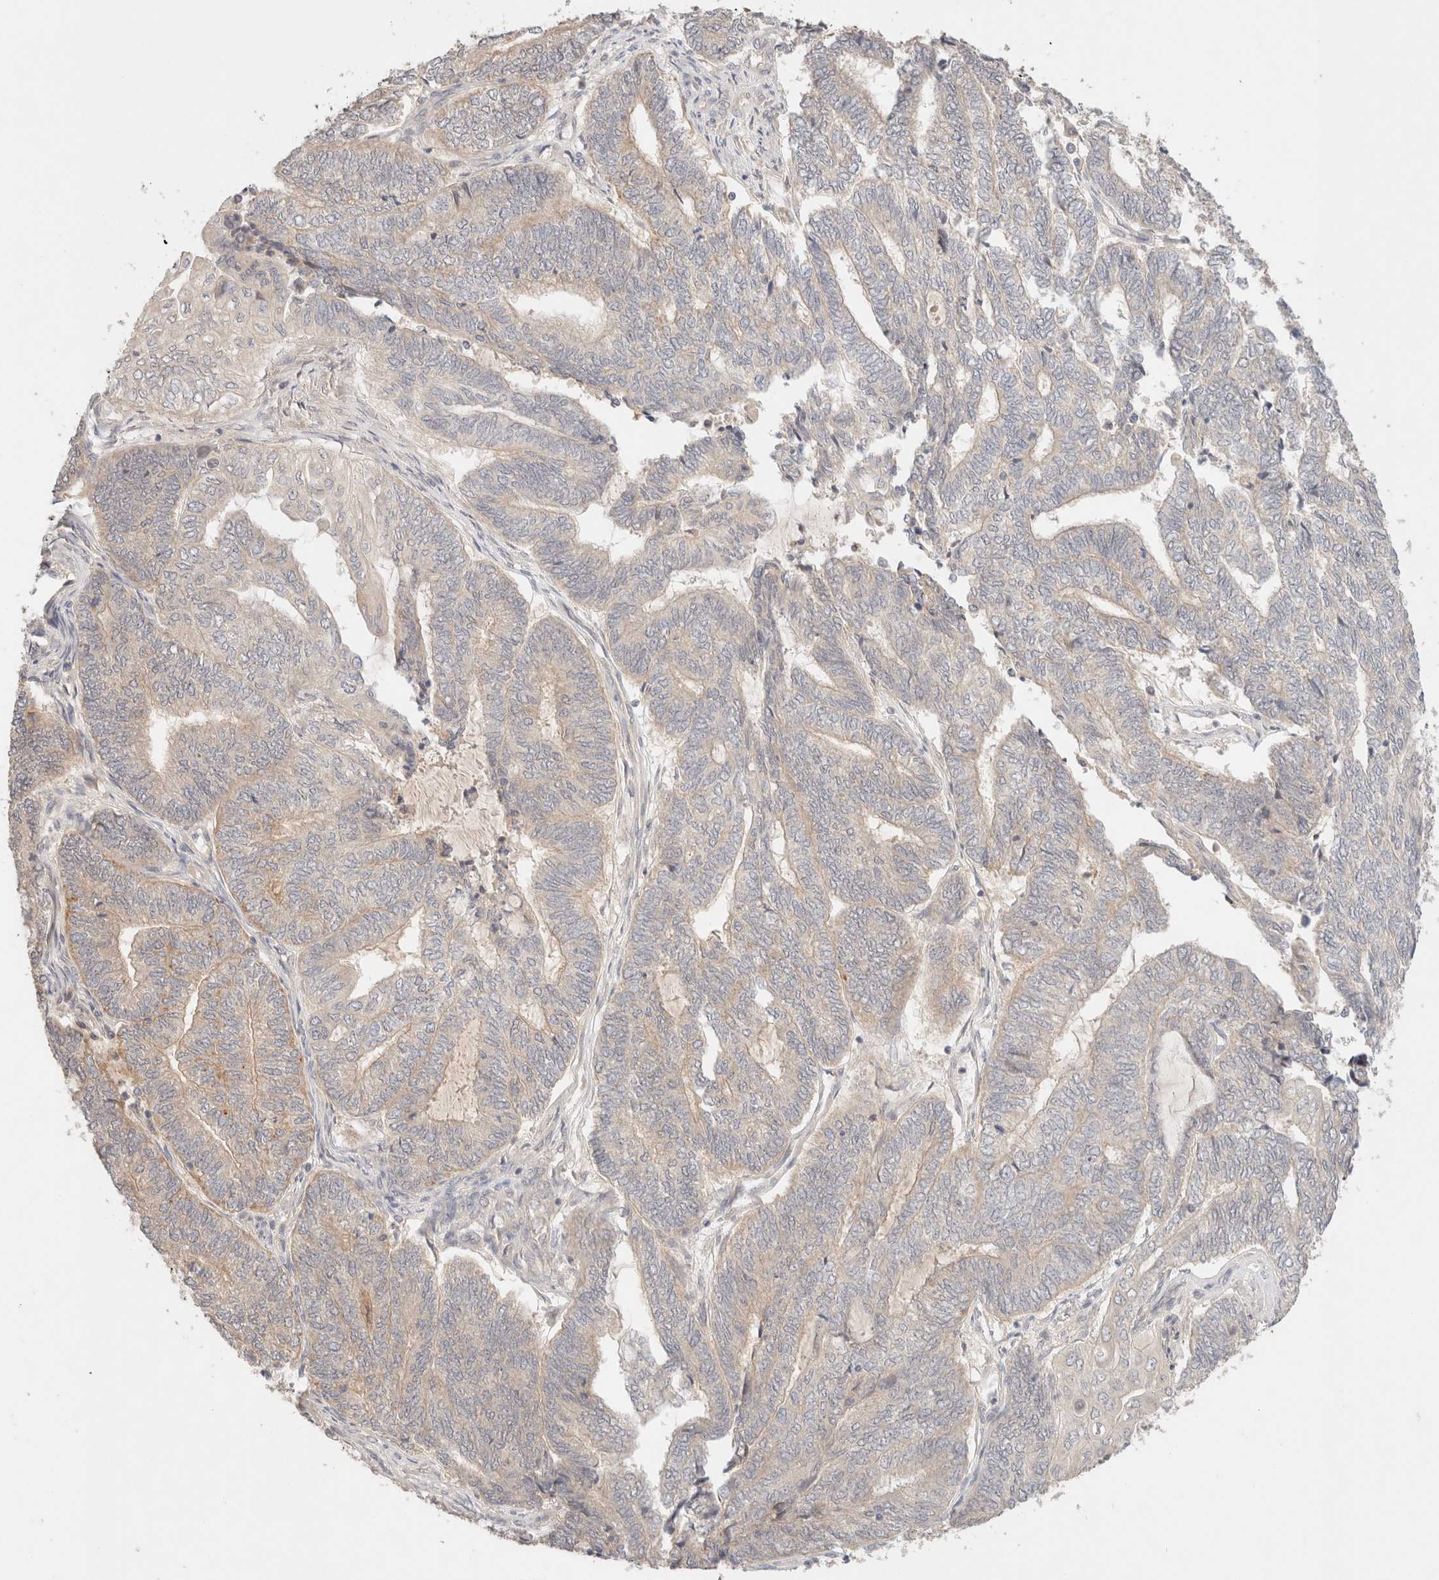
{"staining": {"intensity": "weak", "quantity": "<25%", "location": "cytoplasmic/membranous"}, "tissue": "endometrial cancer", "cell_type": "Tumor cells", "image_type": "cancer", "snomed": [{"axis": "morphology", "description": "Adenocarcinoma, NOS"}, {"axis": "topography", "description": "Uterus"}, {"axis": "topography", "description": "Endometrium"}], "caption": "The histopathology image shows no significant staining in tumor cells of endometrial adenocarcinoma.", "gene": "SARM1", "patient": {"sex": "female", "age": 70}}